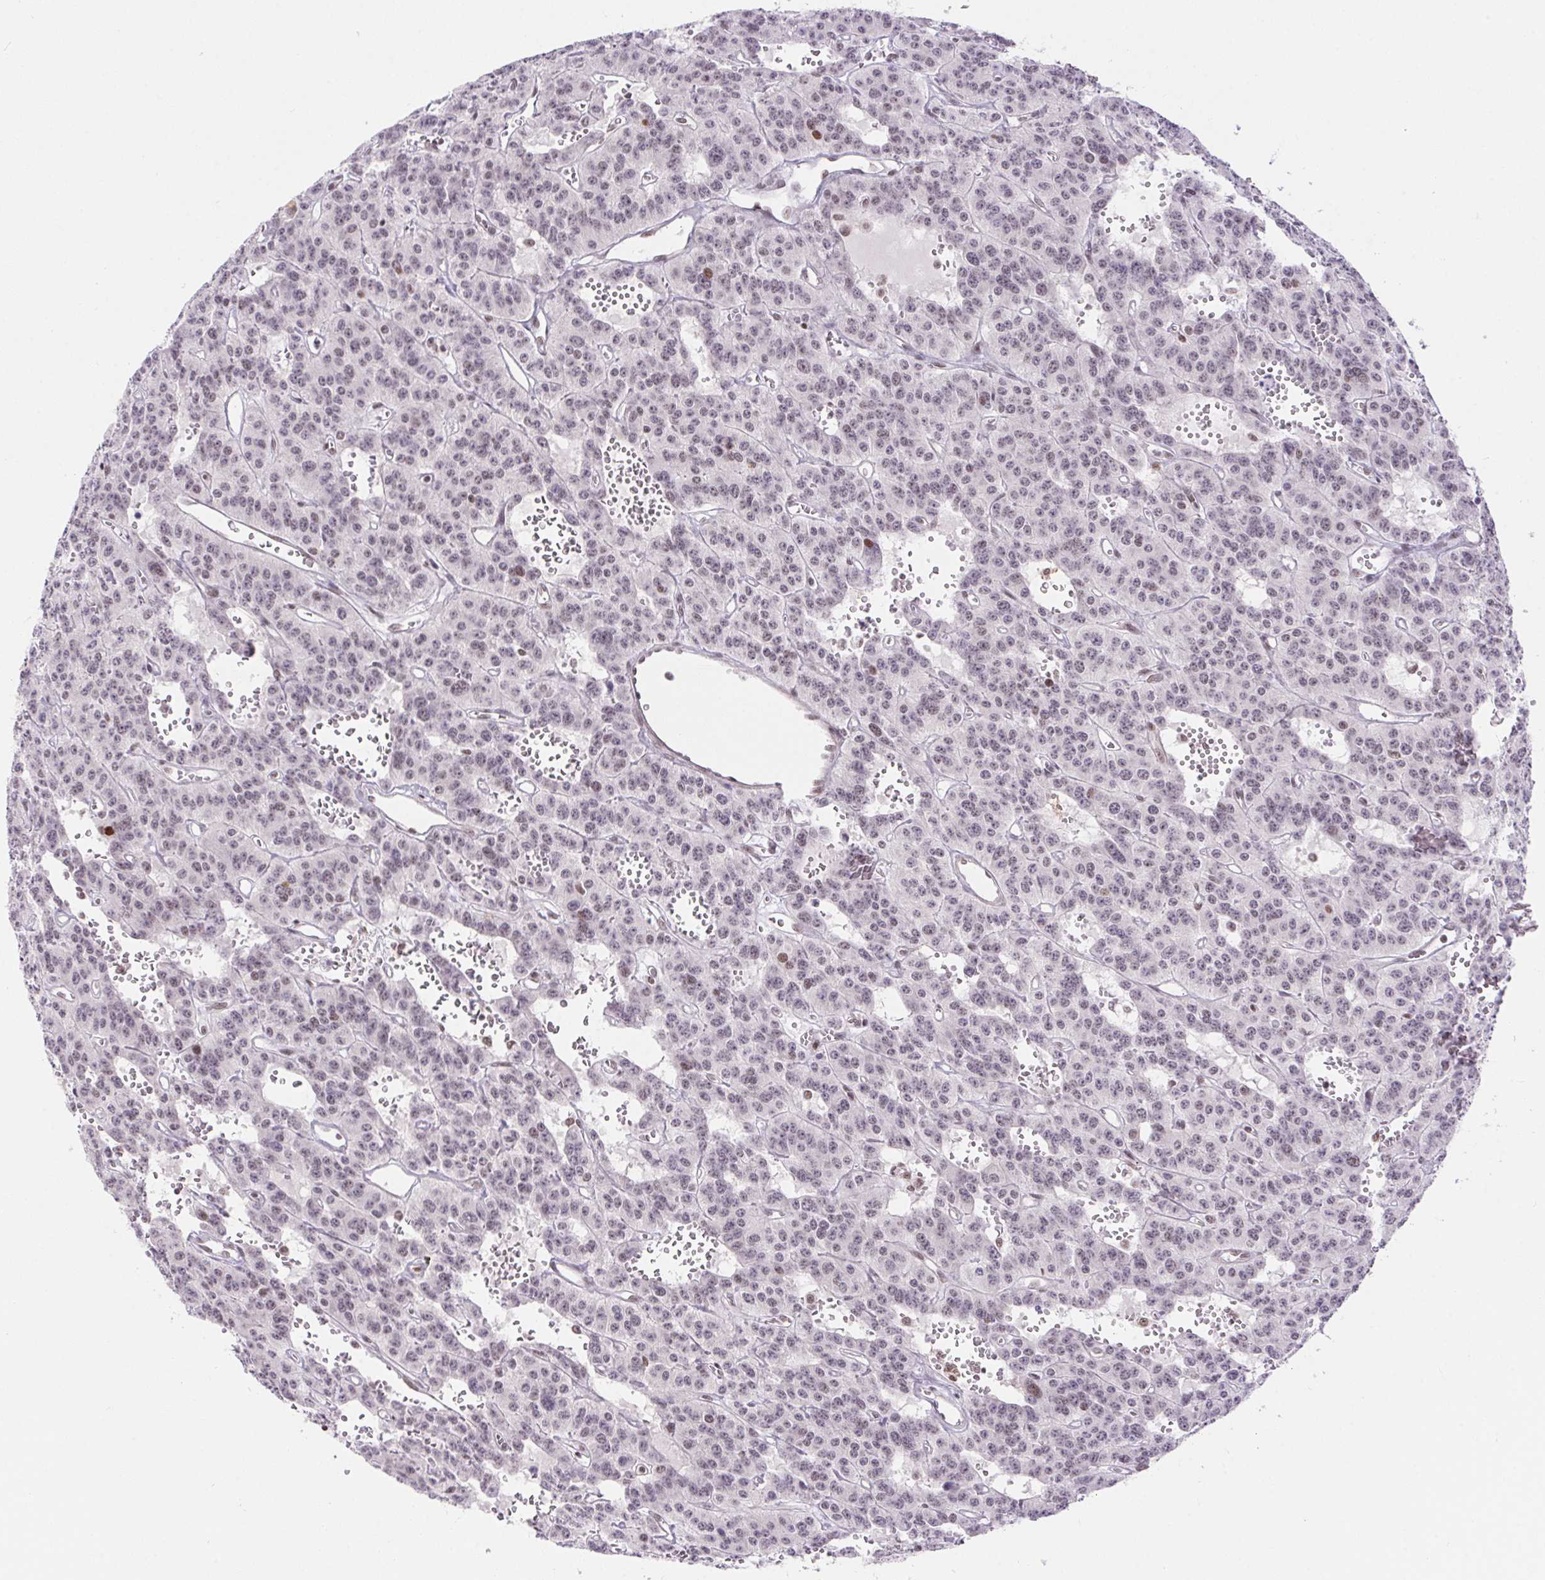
{"staining": {"intensity": "weak", "quantity": "25%-75%", "location": "nuclear"}, "tissue": "carcinoid", "cell_type": "Tumor cells", "image_type": "cancer", "snomed": [{"axis": "morphology", "description": "Carcinoid, malignant, NOS"}, {"axis": "topography", "description": "Lung"}], "caption": "This histopathology image shows IHC staining of human carcinoid, with low weak nuclear staining in approximately 25%-75% of tumor cells.", "gene": "DDX17", "patient": {"sex": "female", "age": 71}}